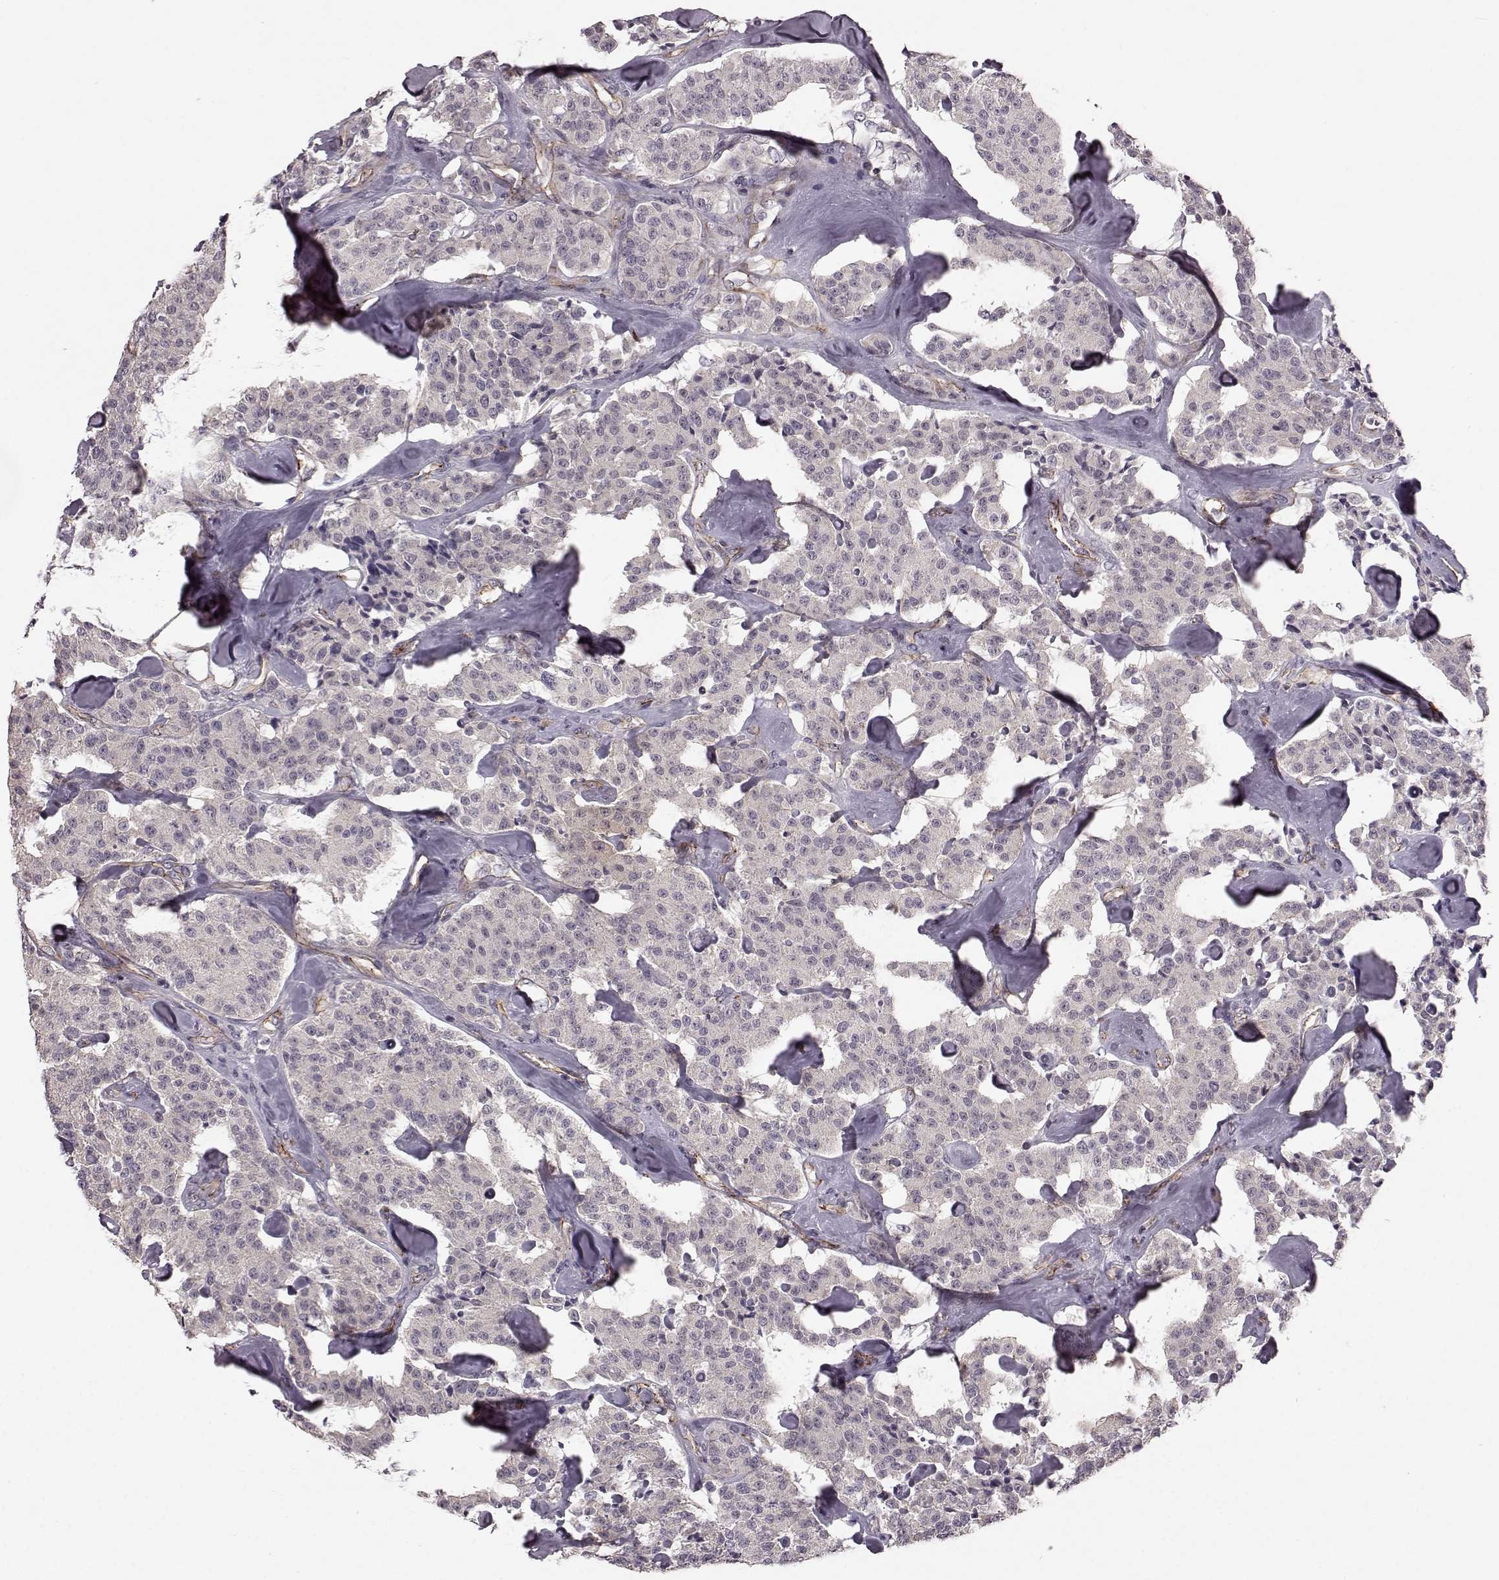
{"staining": {"intensity": "negative", "quantity": "none", "location": "none"}, "tissue": "carcinoid", "cell_type": "Tumor cells", "image_type": "cancer", "snomed": [{"axis": "morphology", "description": "Carcinoid, malignant, NOS"}, {"axis": "topography", "description": "Pancreas"}], "caption": "High magnification brightfield microscopy of carcinoid stained with DAB (3,3'-diaminobenzidine) (brown) and counterstained with hematoxylin (blue): tumor cells show no significant staining.", "gene": "SLC22A18", "patient": {"sex": "male", "age": 41}}